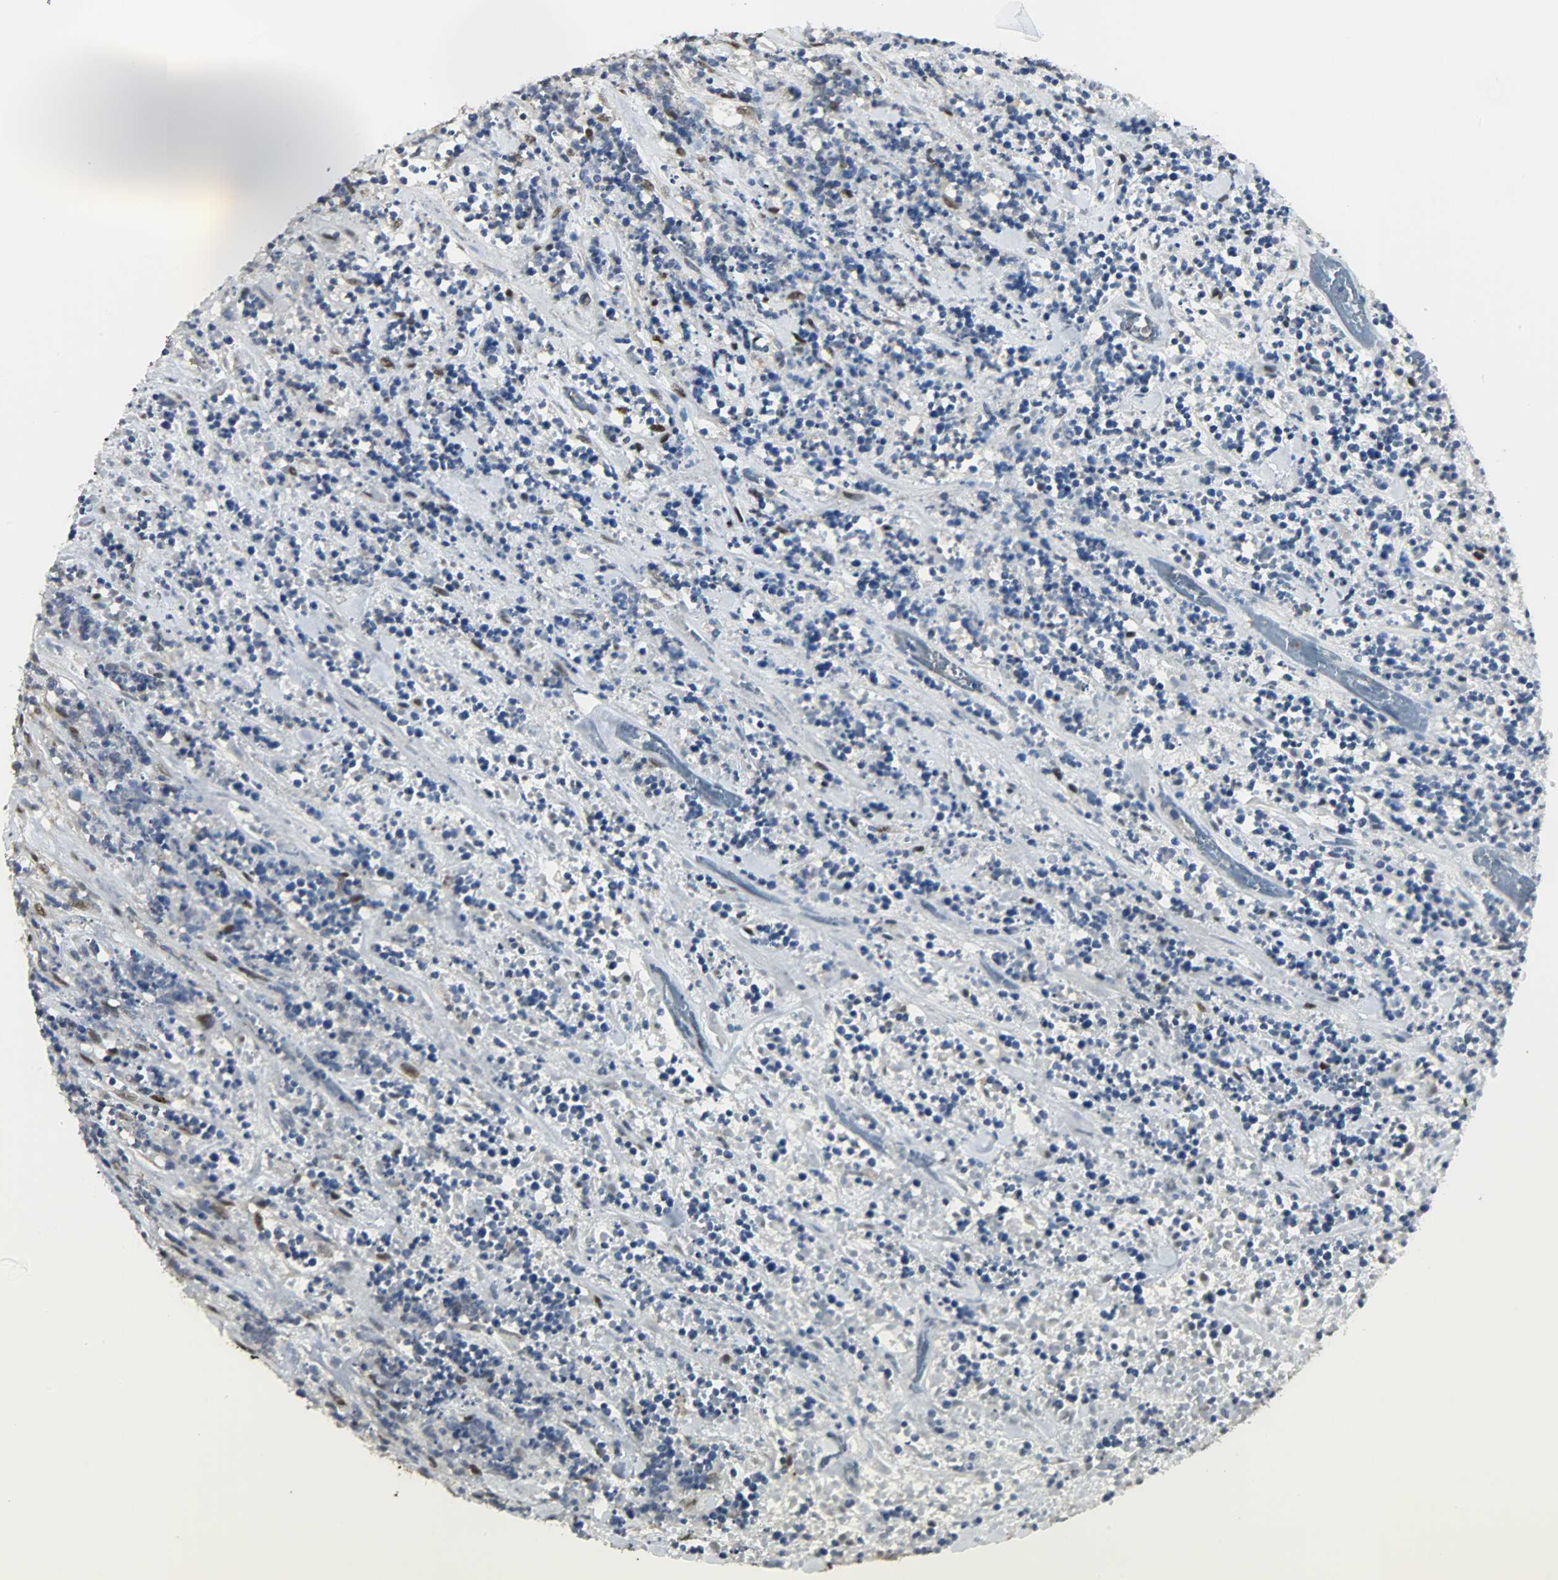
{"staining": {"intensity": "negative", "quantity": "none", "location": "none"}, "tissue": "lymphoma", "cell_type": "Tumor cells", "image_type": "cancer", "snomed": [{"axis": "morphology", "description": "Malignant lymphoma, non-Hodgkin's type, High grade"}, {"axis": "topography", "description": "Soft tissue"}], "caption": "There is no significant positivity in tumor cells of lymphoma. Nuclei are stained in blue.", "gene": "NPEPL1", "patient": {"sex": "male", "age": 18}}